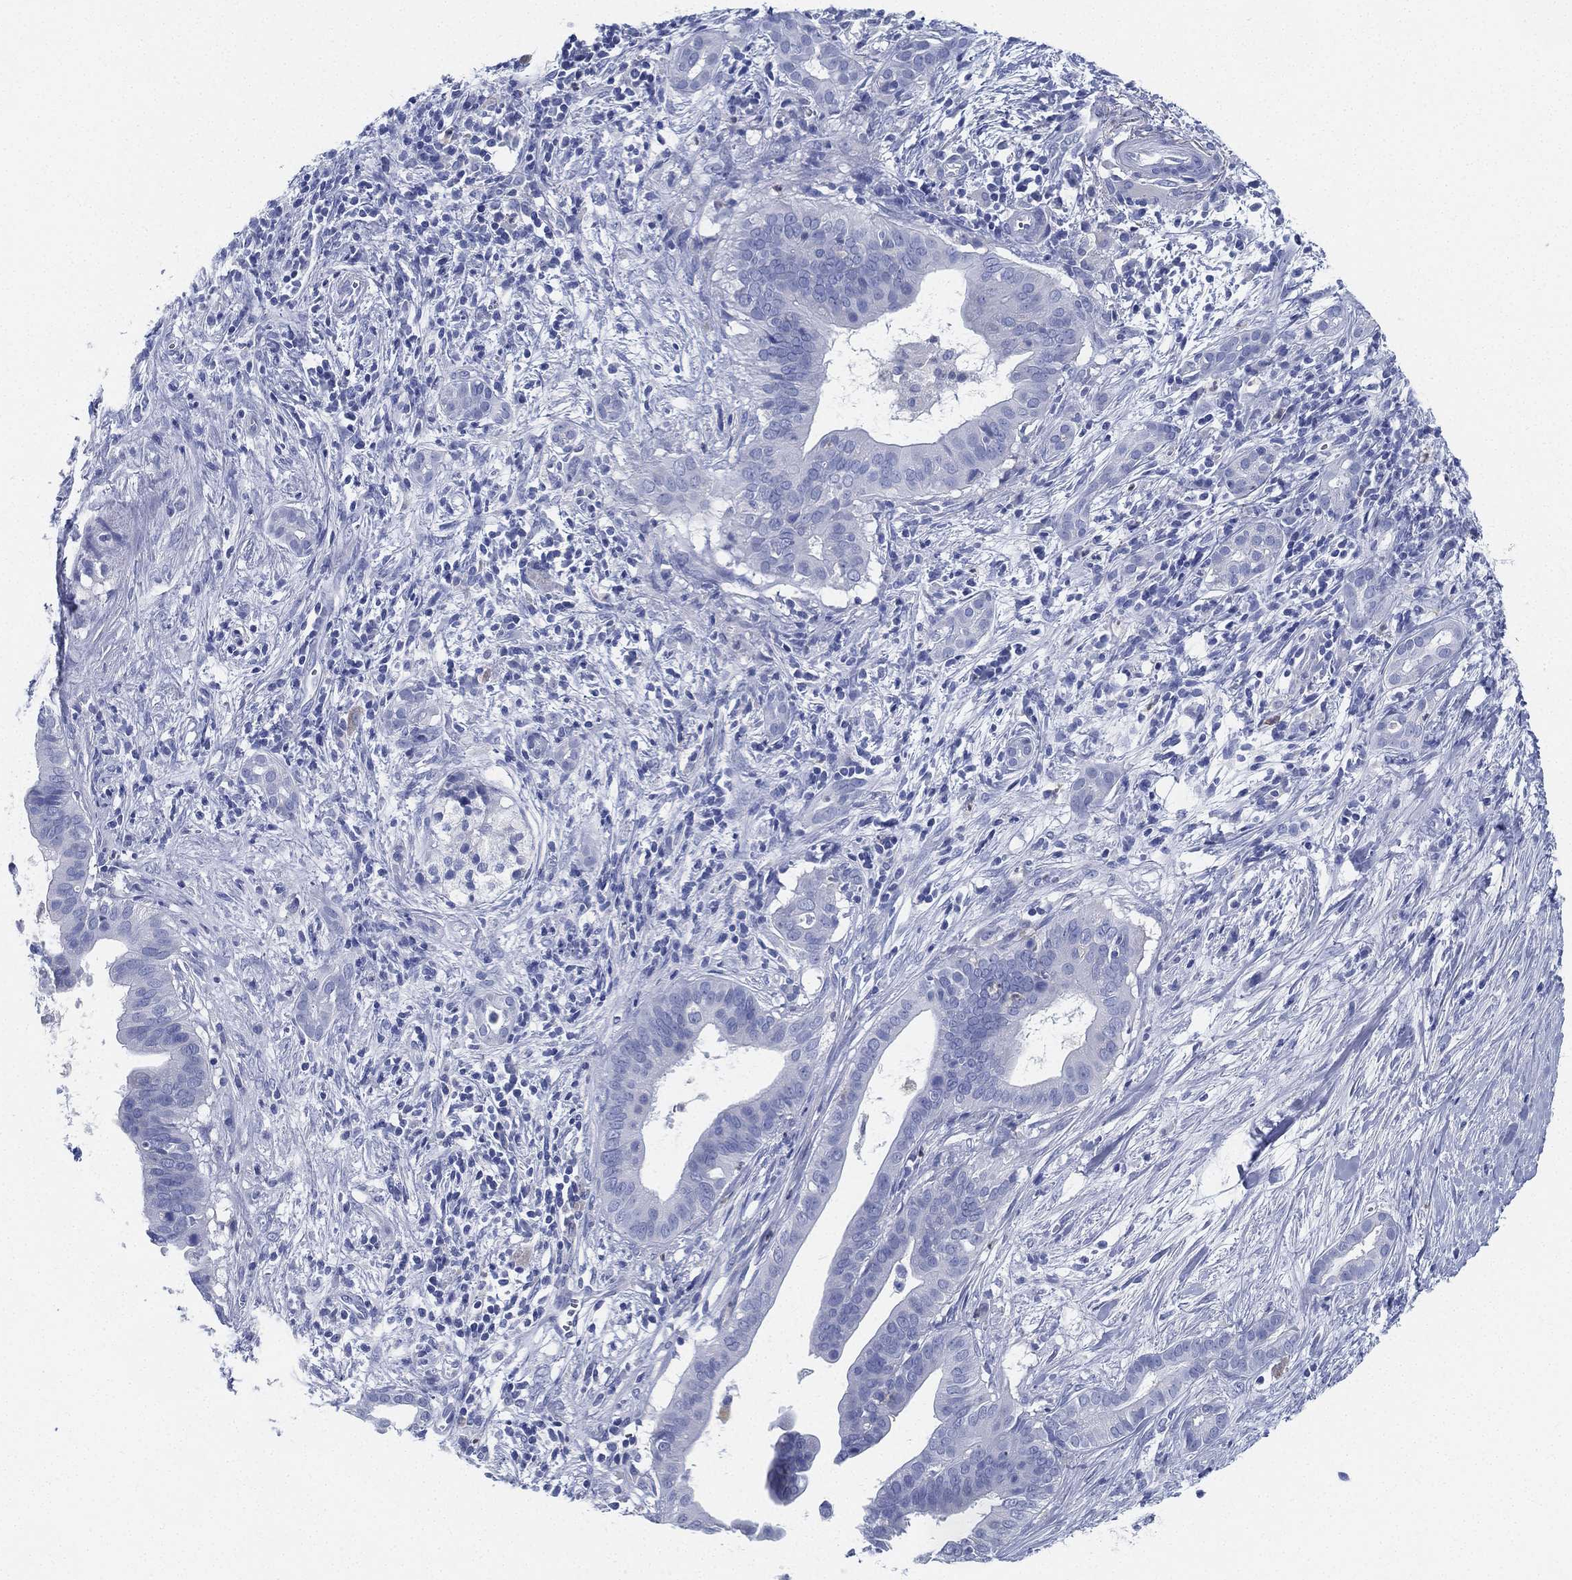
{"staining": {"intensity": "negative", "quantity": "none", "location": "none"}, "tissue": "pancreatic cancer", "cell_type": "Tumor cells", "image_type": "cancer", "snomed": [{"axis": "morphology", "description": "Adenocarcinoma, NOS"}, {"axis": "topography", "description": "Pancreas"}], "caption": "High power microscopy image of an immunohistochemistry (IHC) image of pancreatic cancer (adenocarcinoma), revealing no significant positivity in tumor cells.", "gene": "DEFB121", "patient": {"sex": "male", "age": 61}}